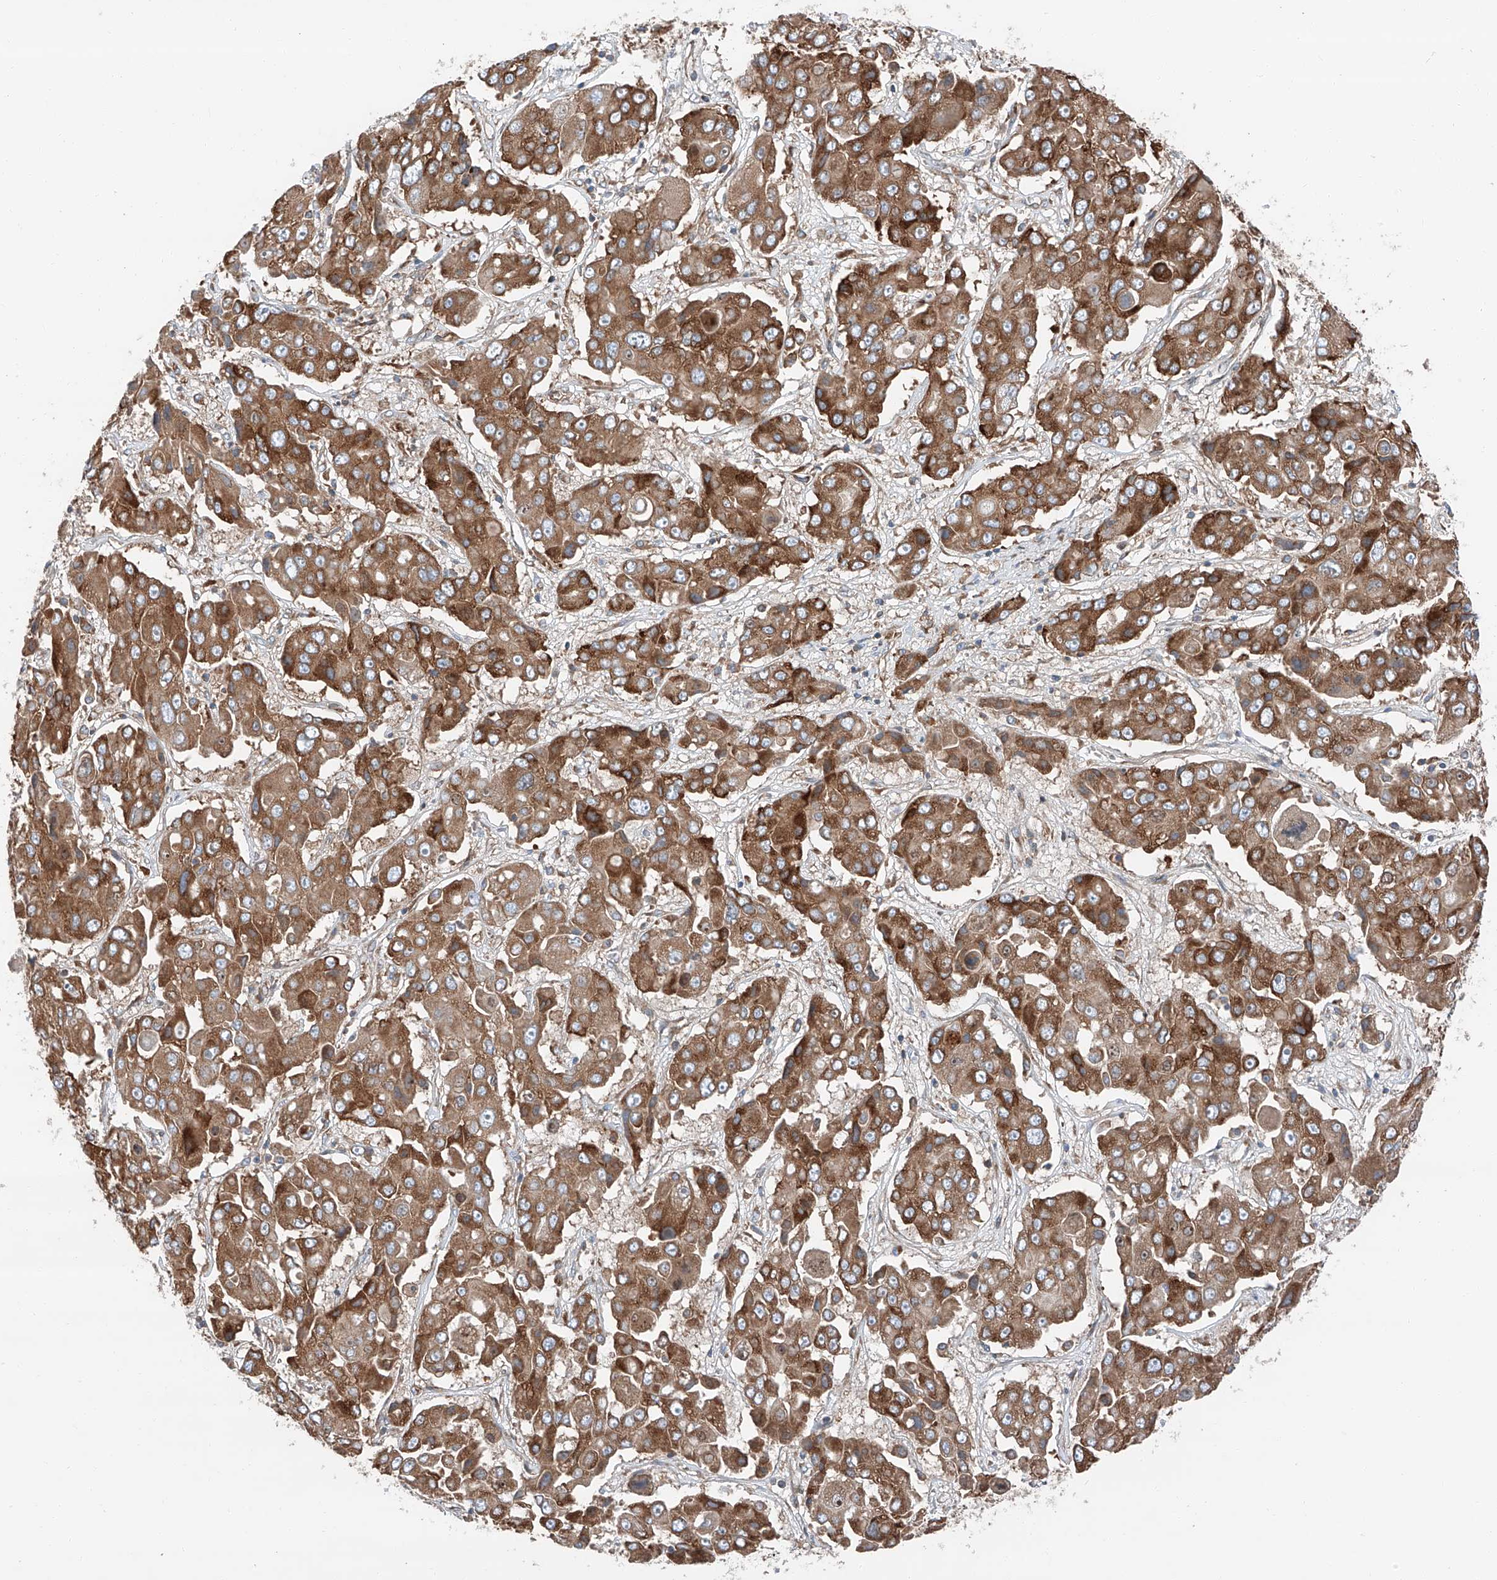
{"staining": {"intensity": "moderate", "quantity": ">75%", "location": "cytoplasmic/membranous"}, "tissue": "liver cancer", "cell_type": "Tumor cells", "image_type": "cancer", "snomed": [{"axis": "morphology", "description": "Cholangiocarcinoma"}, {"axis": "topography", "description": "Liver"}], "caption": "The image demonstrates a brown stain indicating the presence of a protein in the cytoplasmic/membranous of tumor cells in liver cancer (cholangiocarcinoma).", "gene": "ZC3H15", "patient": {"sex": "male", "age": 67}}